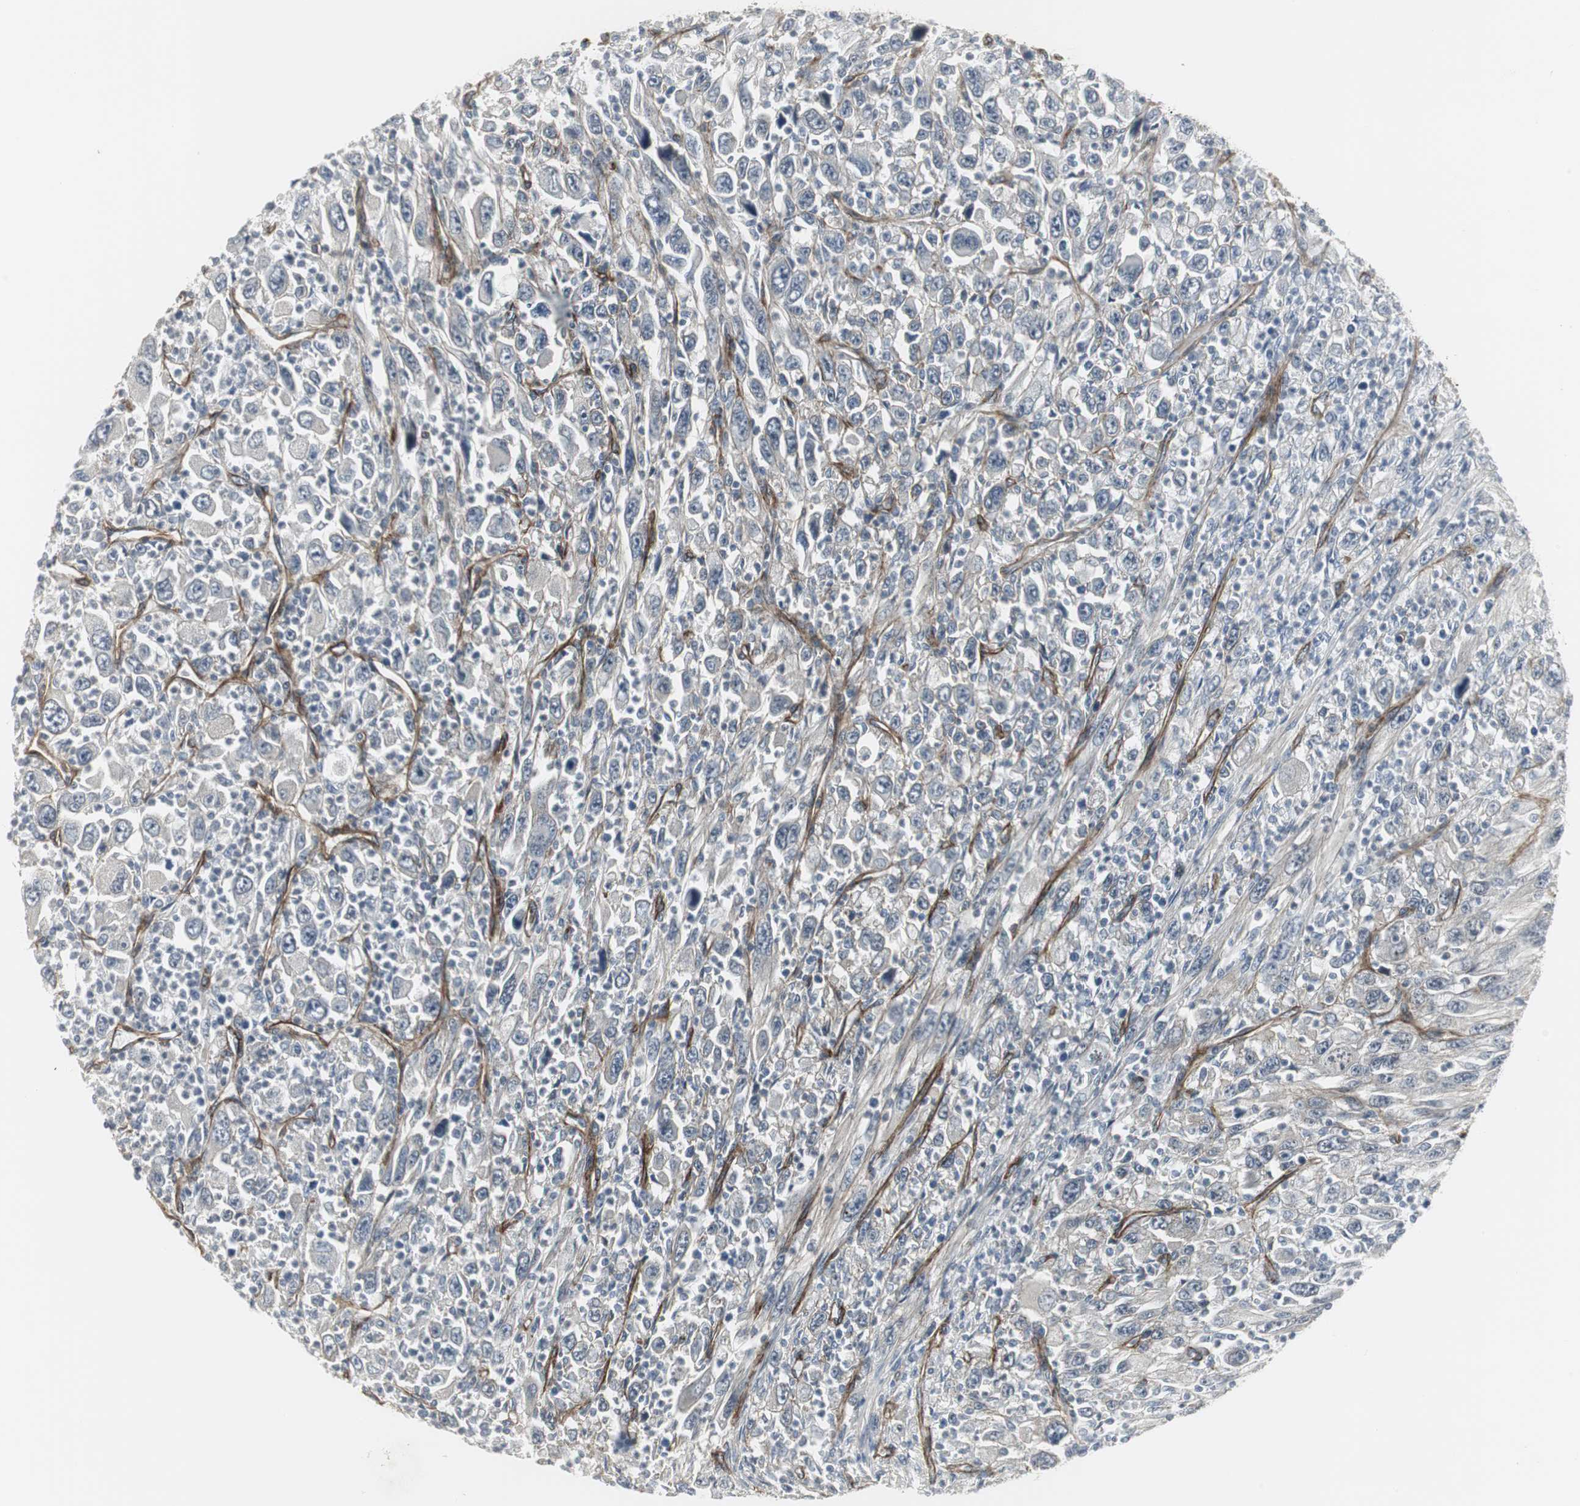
{"staining": {"intensity": "negative", "quantity": "none", "location": "none"}, "tissue": "melanoma", "cell_type": "Tumor cells", "image_type": "cancer", "snomed": [{"axis": "morphology", "description": "Malignant melanoma, Metastatic site"}, {"axis": "topography", "description": "Skin"}], "caption": "The micrograph reveals no staining of tumor cells in malignant melanoma (metastatic site).", "gene": "SCYL3", "patient": {"sex": "female", "age": 56}}